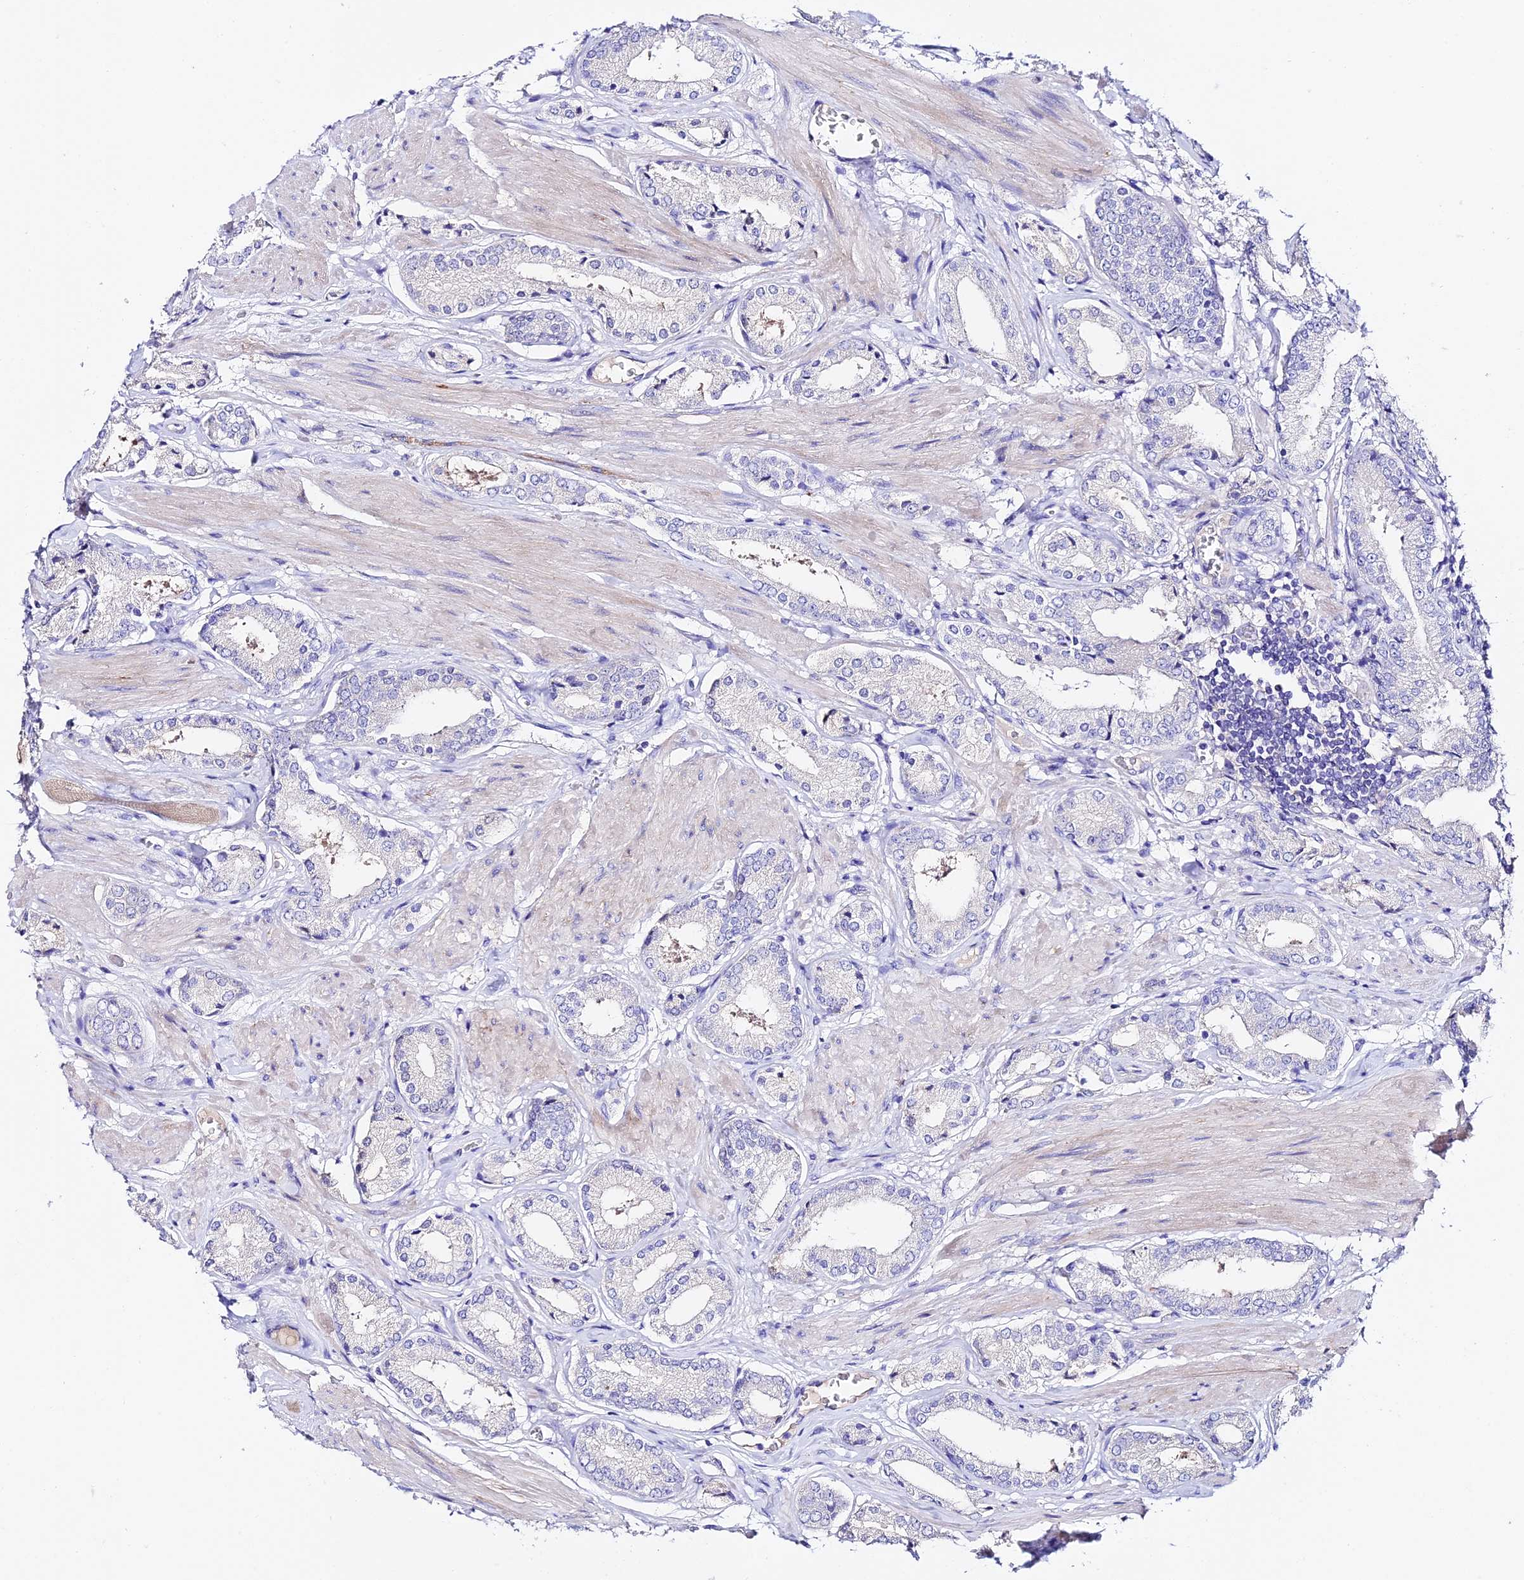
{"staining": {"intensity": "negative", "quantity": "none", "location": "none"}, "tissue": "prostate cancer", "cell_type": "Tumor cells", "image_type": "cancer", "snomed": [{"axis": "morphology", "description": "Adenocarcinoma, High grade"}, {"axis": "topography", "description": "Prostate and seminal vesicle, NOS"}], "caption": "This micrograph is of prostate adenocarcinoma (high-grade) stained with IHC to label a protein in brown with the nuclei are counter-stained blue. There is no expression in tumor cells.", "gene": "TMEM117", "patient": {"sex": "male", "age": 64}}